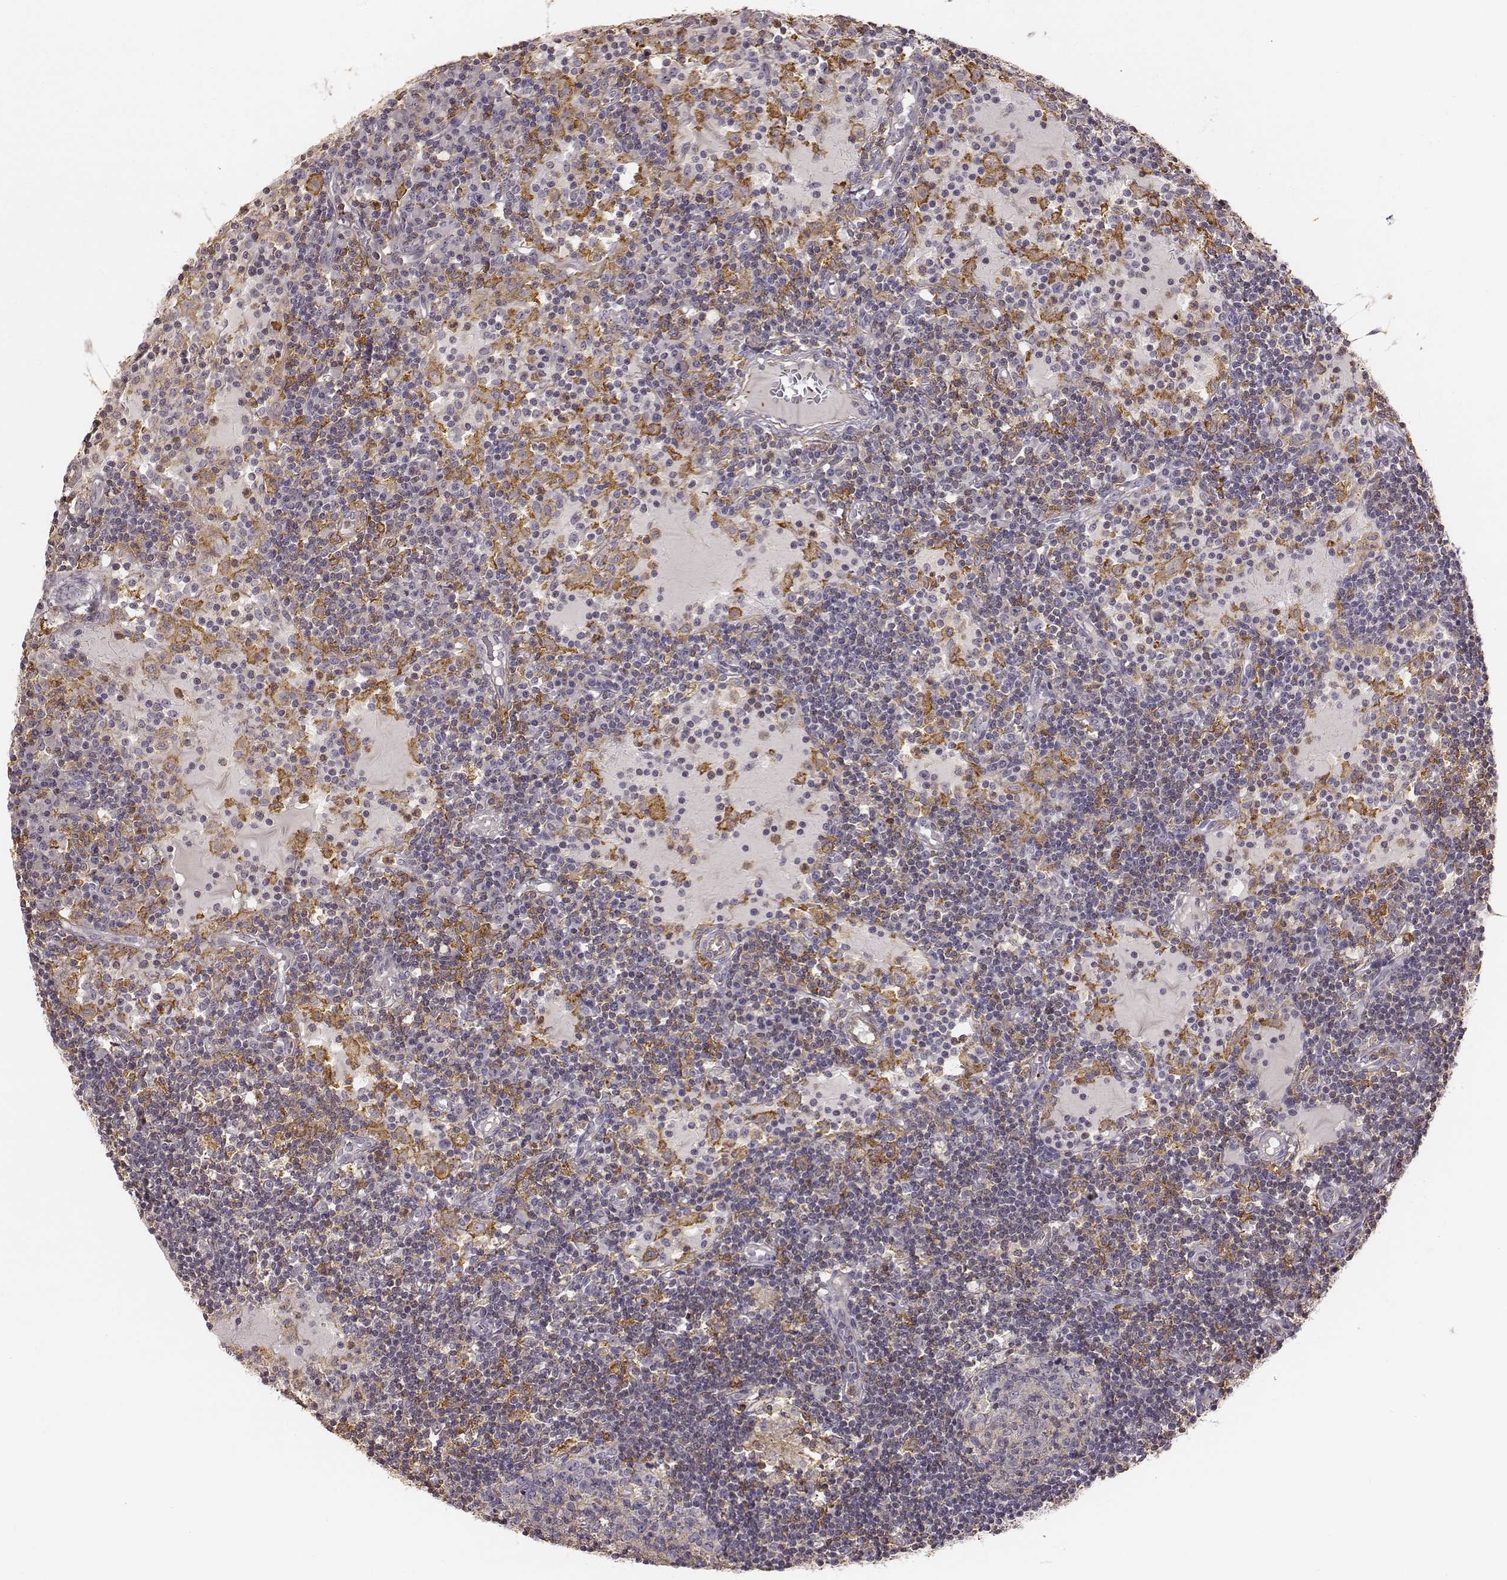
{"staining": {"intensity": "negative", "quantity": "none", "location": "none"}, "tissue": "lymph node", "cell_type": "Germinal center cells", "image_type": "normal", "snomed": [{"axis": "morphology", "description": "Normal tissue, NOS"}, {"axis": "topography", "description": "Lymph node"}], "caption": "A photomicrograph of lymph node stained for a protein demonstrates no brown staining in germinal center cells.", "gene": "ZYX", "patient": {"sex": "female", "age": 72}}